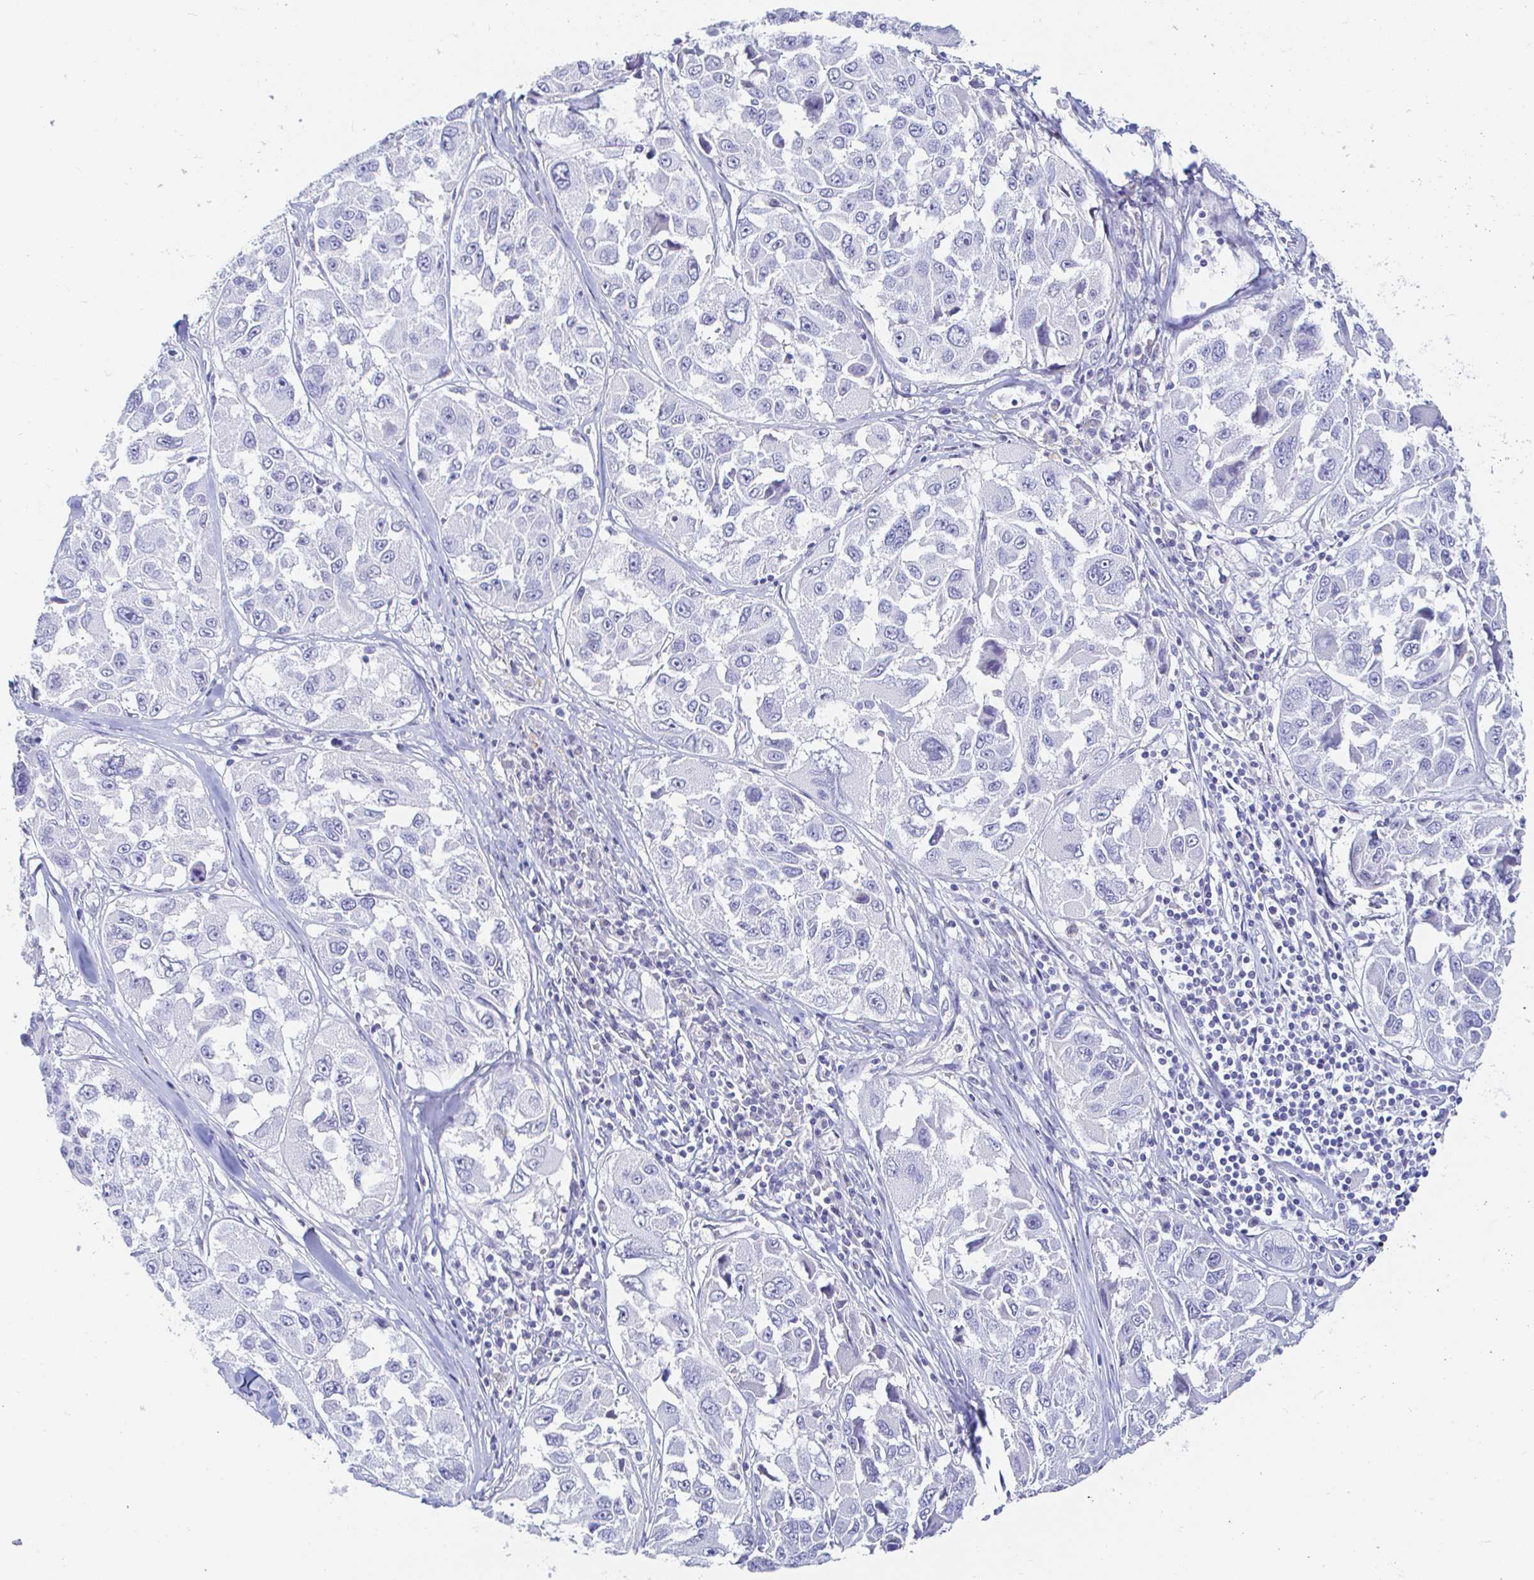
{"staining": {"intensity": "negative", "quantity": "none", "location": "none"}, "tissue": "melanoma", "cell_type": "Tumor cells", "image_type": "cancer", "snomed": [{"axis": "morphology", "description": "Malignant melanoma, NOS"}, {"axis": "topography", "description": "Skin"}], "caption": "Tumor cells show no significant positivity in melanoma.", "gene": "PDE6B", "patient": {"sex": "female", "age": 66}}